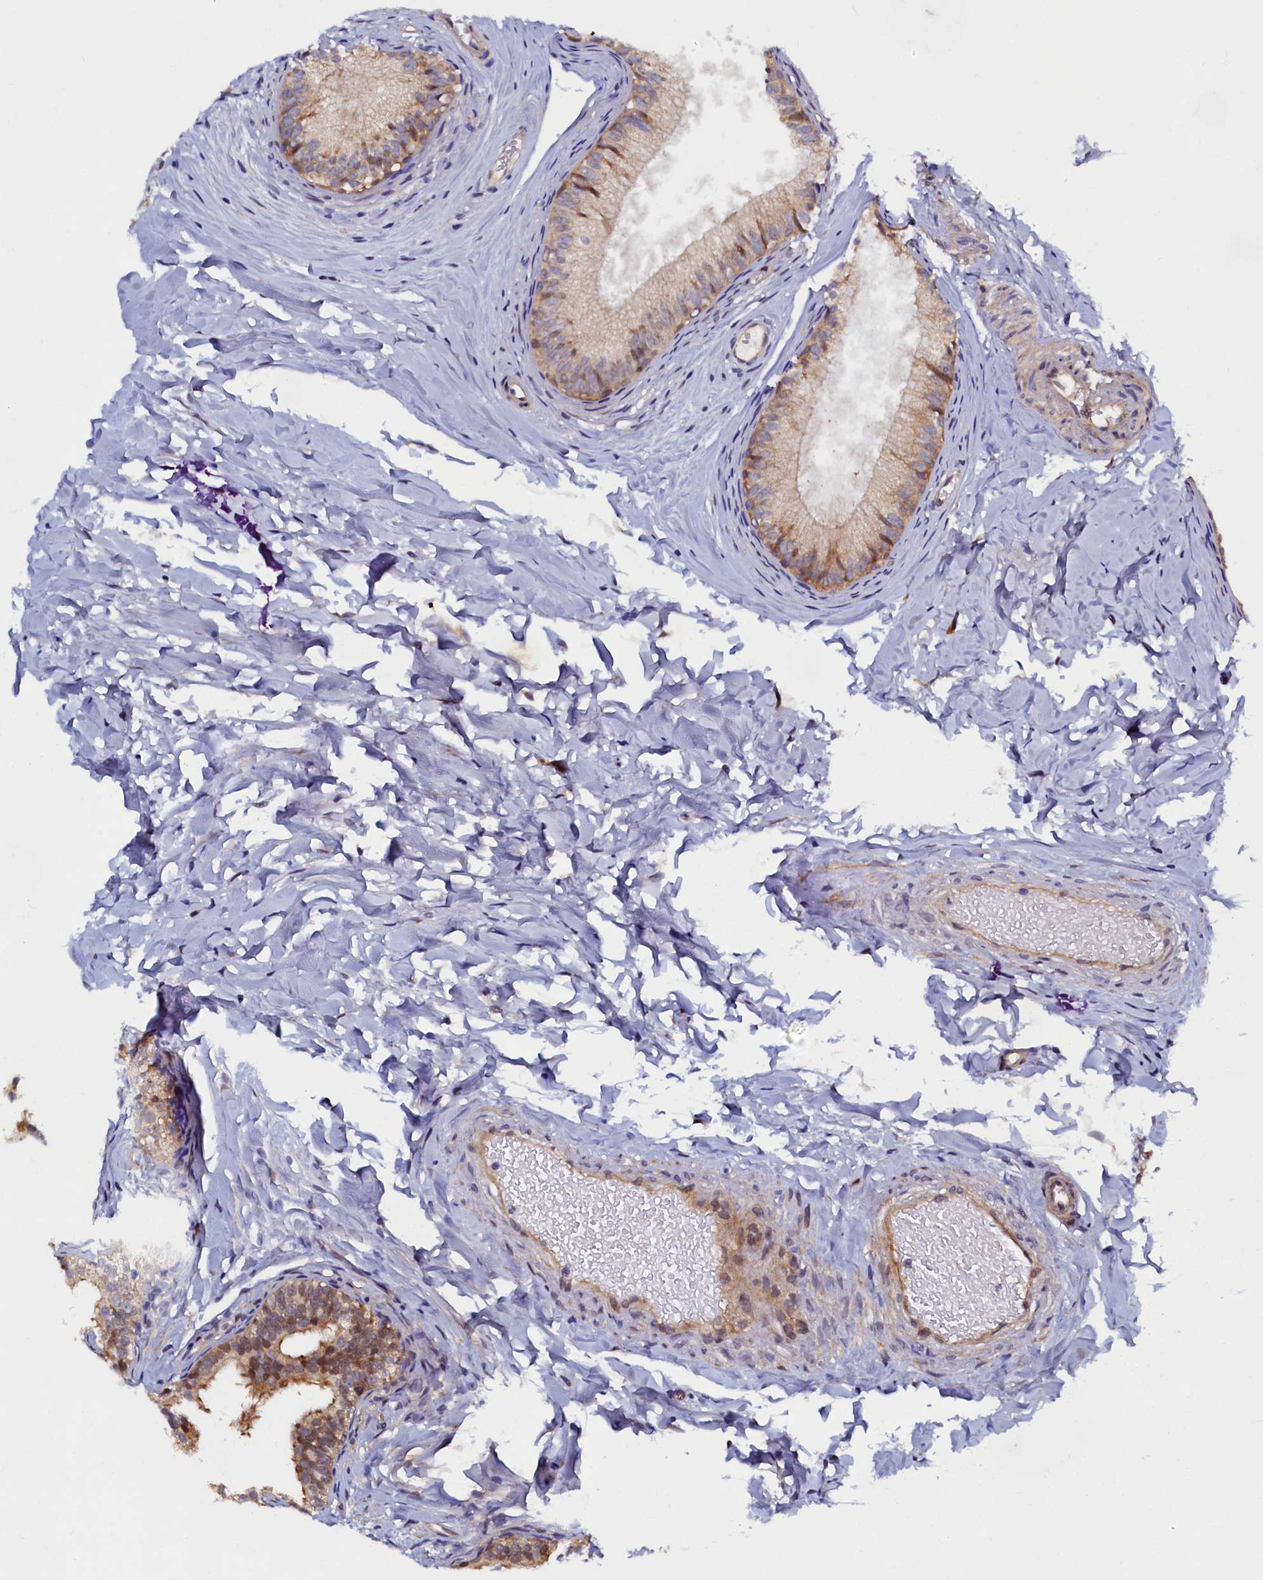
{"staining": {"intensity": "strong", "quantity": "25%-75%", "location": "cytoplasmic/membranous"}, "tissue": "epididymis", "cell_type": "Glandular cells", "image_type": "normal", "snomed": [{"axis": "morphology", "description": "Normal tissue, NOS"}, {"axis": "topography", "description": "Epididymis"}], "caption": "Immunohistochemistry photomicrograph of unremarkable epididymis: human epididymis stained using IHC shows high levels of strong protein expression localized specifically in the cytoplasmic/membranous of glandular cells, appearing as a cytoplasmic/membranous brown color.", "gene": "SLC16A14", "patient": {"sex": "male", "age": 34}}